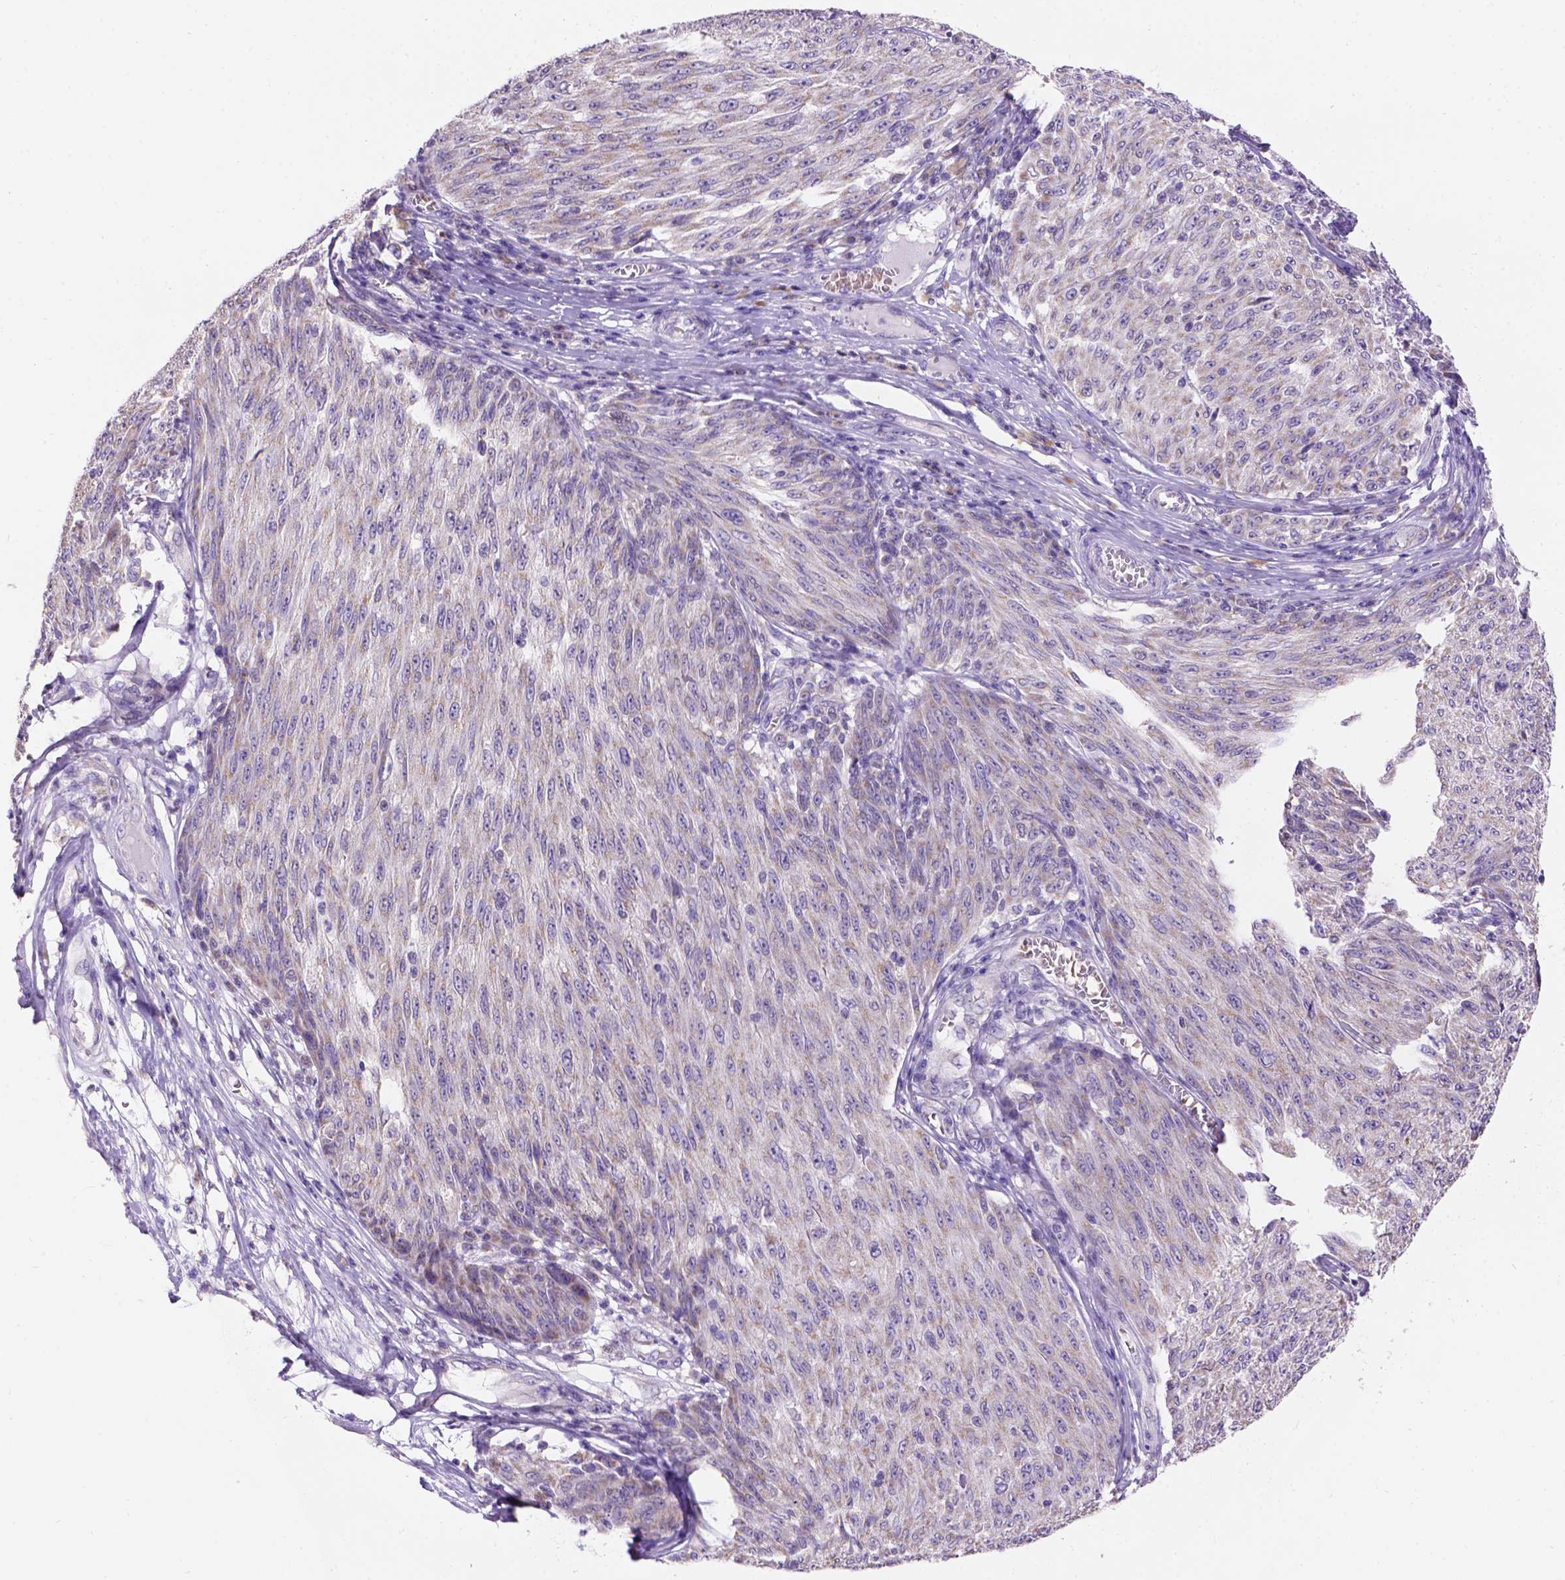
{"staining": {"intensity": "weak", "quantity": ">75%", "location": "cytoplasmic/membranous"}, "tissue": "melanoma", "cell_type": "Tumor cells", "image_type": "cancer", "snomed": [{"axis": "morphology", "description": "Malignant melanoma, NOS"}, {"axis": "topography", "description": "Skin"}], "caption": "Protein expression analysis of malignant melanoma reveals weak cytoplasmic/membranous positivity in approximately >75% of tumor cells. (DAB IHC with brightfield microscopy, high magnification).", "gene": "L2HGDH", "patient": {"sex": "male", "age": 85}}